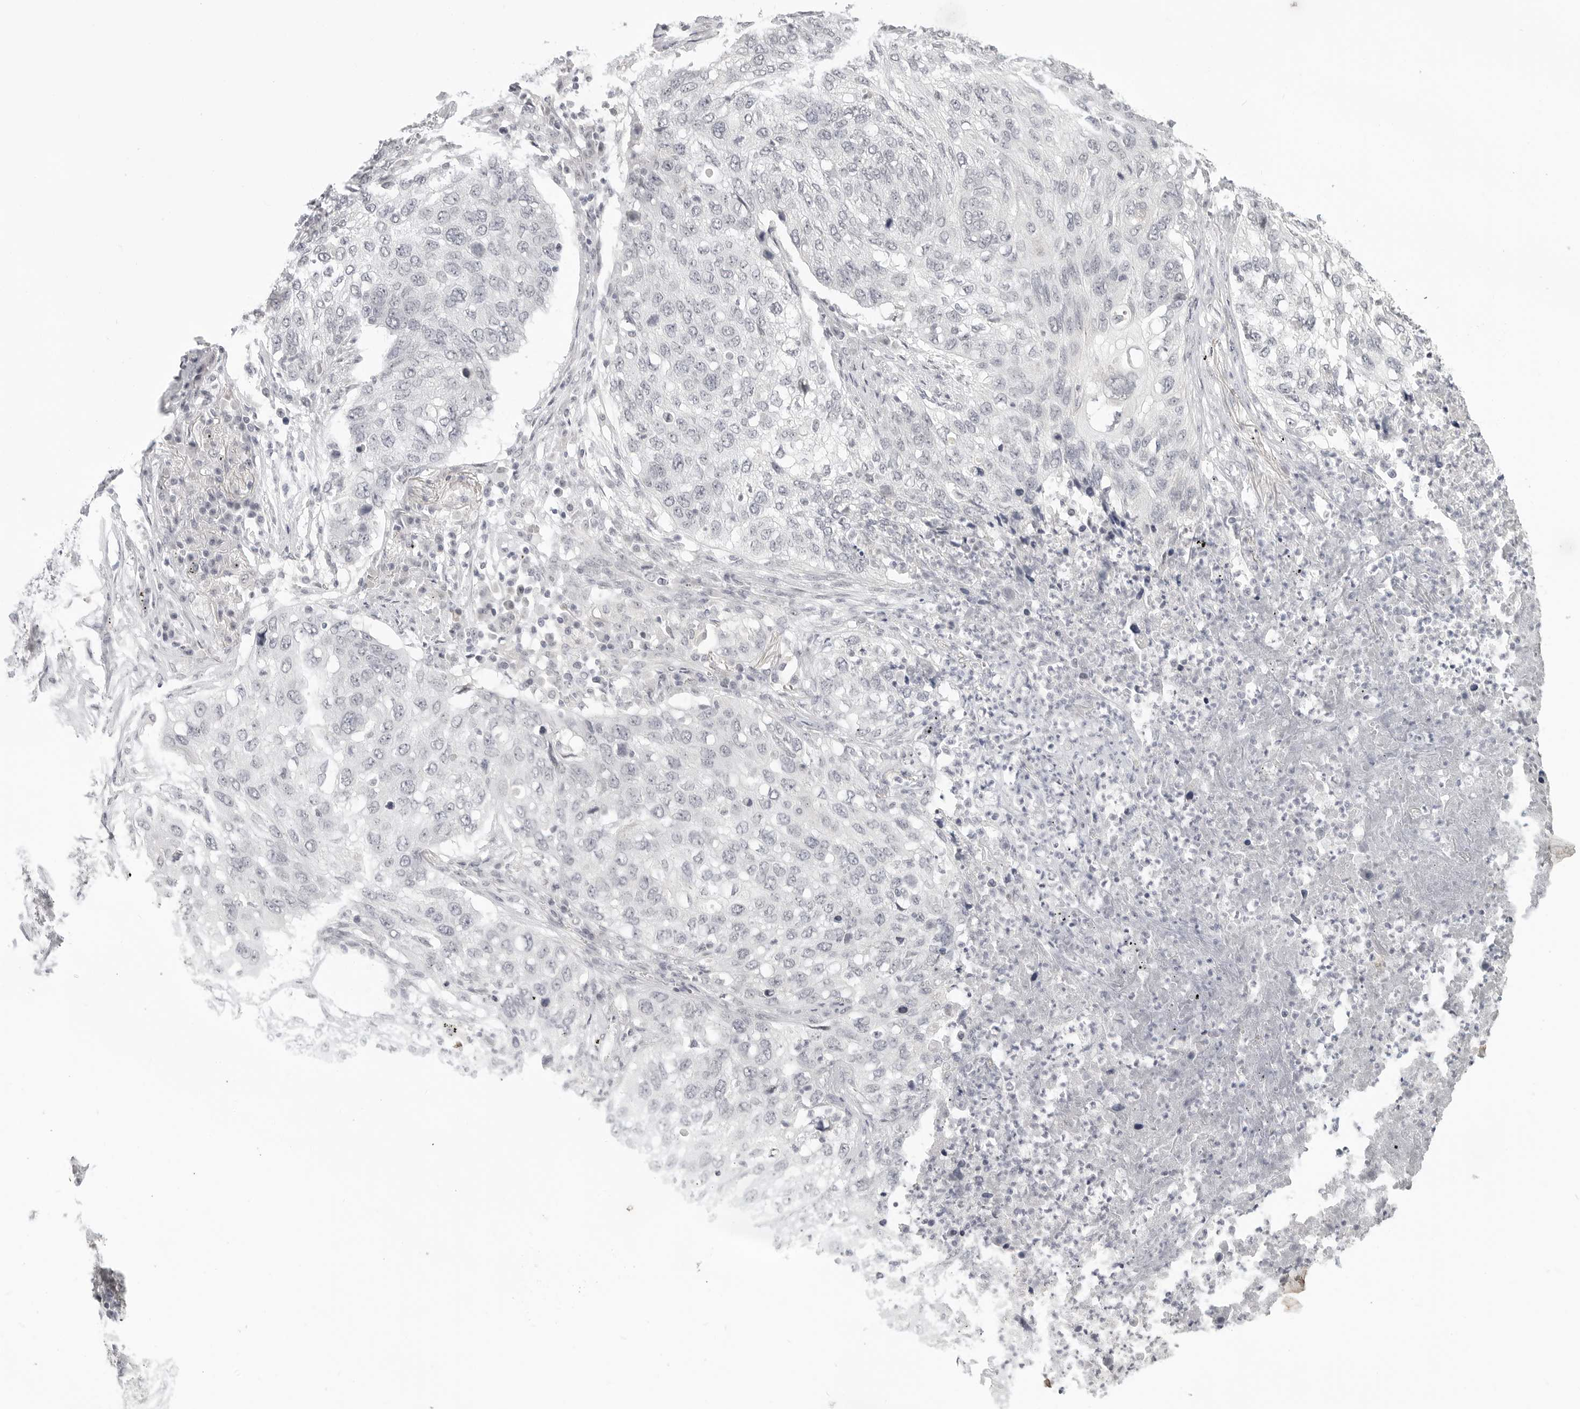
{"staining": {"intensity": "negative", "quantity": "none", "location": "none"}, "tissue": "lung cancer", "cell_type": "Tumor cells", "image_type": "cancer", "snomed": [{"axis": "morphology", "description": "Squamous cell carcinoma, NOS"}, {"axis": "topography", "description": "Lung"}], "caption": "This micrograph is of lung cancer (squamous cell carcinoma) stained with immunohistochemistry to label a protein in brown with the nuclei are counter-stained blue. There is no expression in tumor cells.", "gene": "KLK11", "patient": {"sex": "female", "age": 63}}